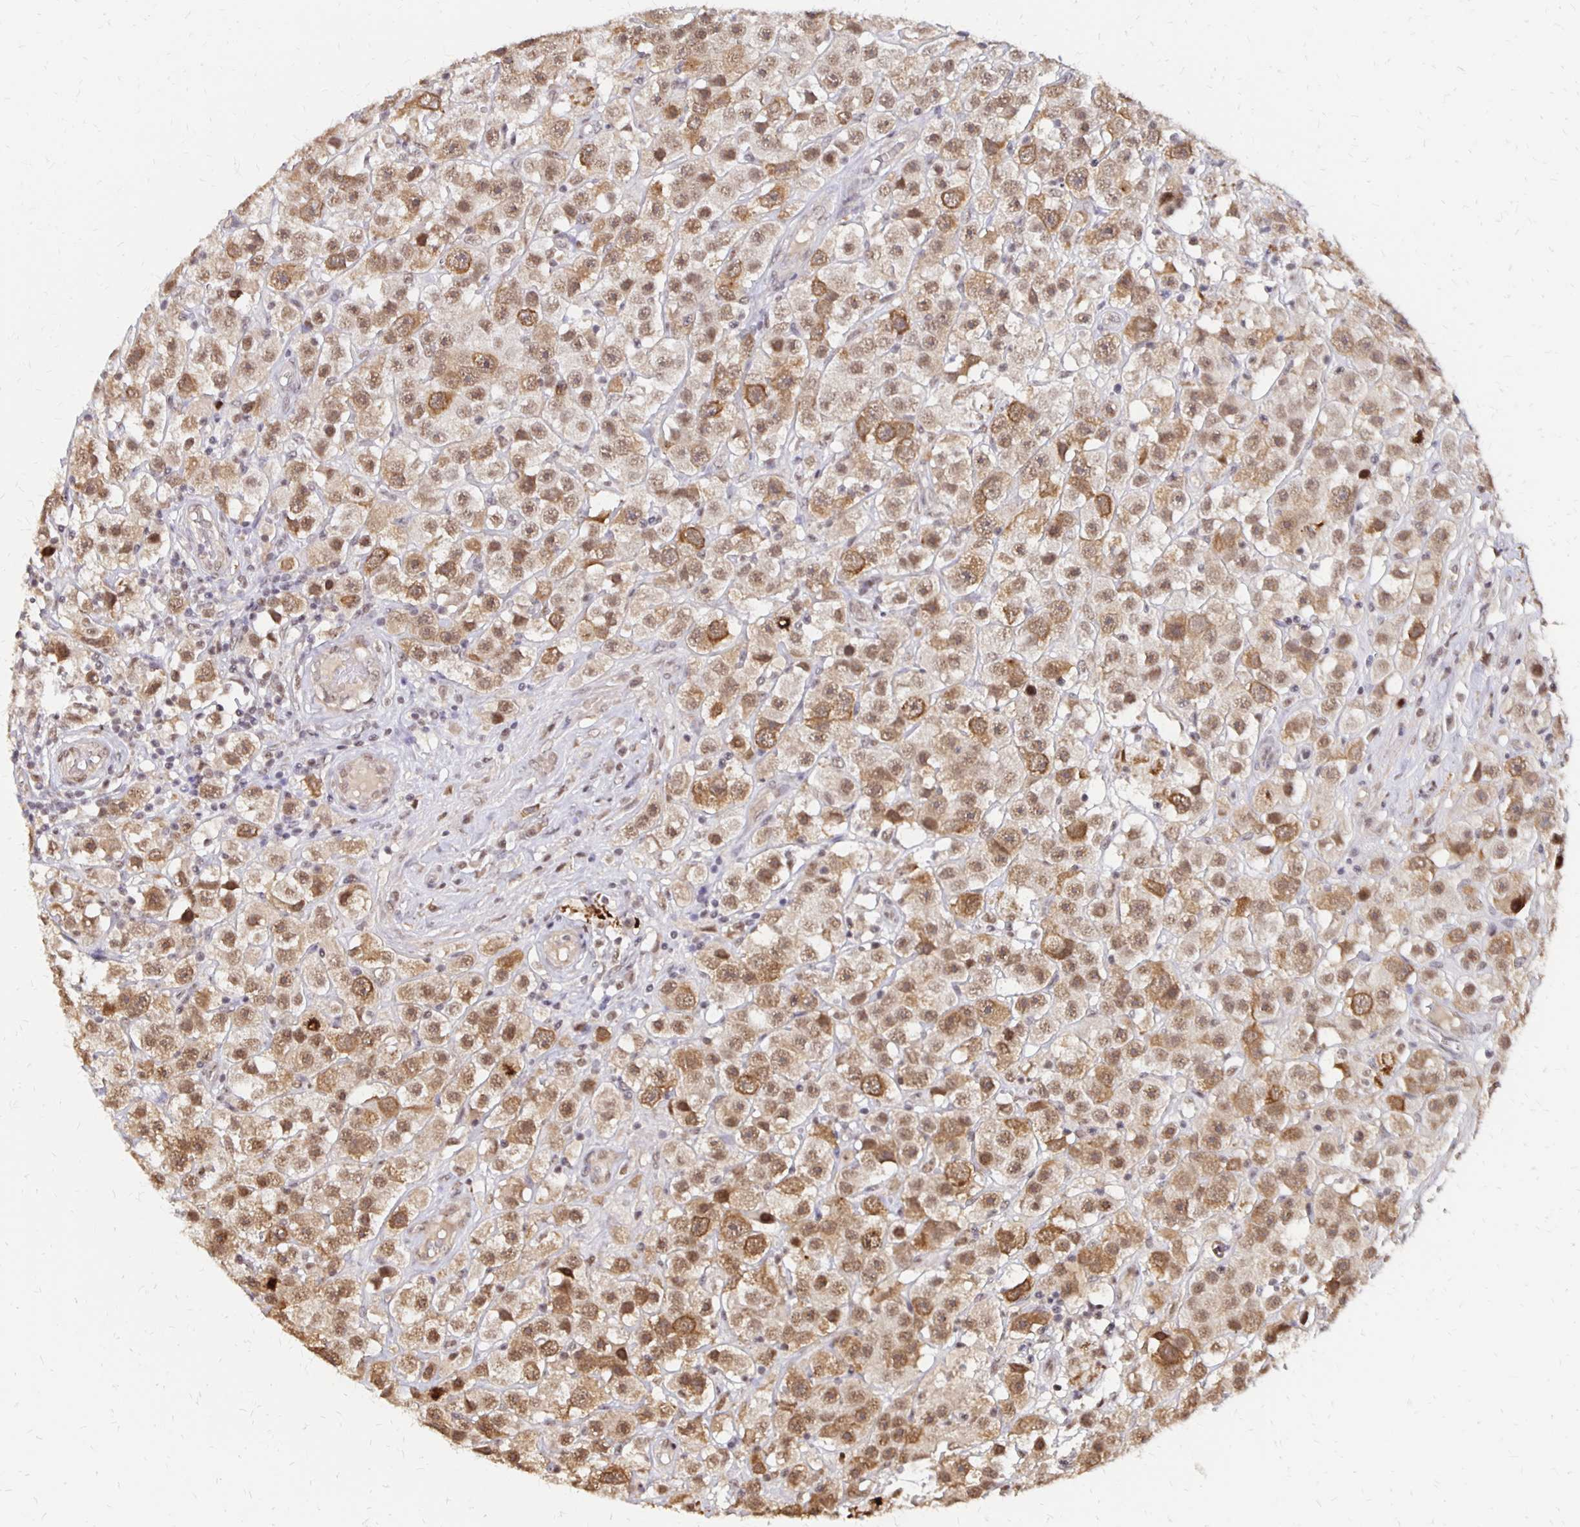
{"staining": {"intensity": "moderate", "quantity": ">75%", "location": "nuclear"}, "tissue": "testis cancer", "cell_type": "Tumor cells", "image_type": "cancer", "snomed": [{"axis": "morphology", "description": "Seminoma, NOS"}, {"axis": "topography", "description": "Testis"}], "caption": "Immunohistochemical staining of testis cancer displays medium levels of moderate nuclear expression in about >75% of tumor cells.", "gene": "CLASRP", "patient": {"sex": "male", "age": 45}}